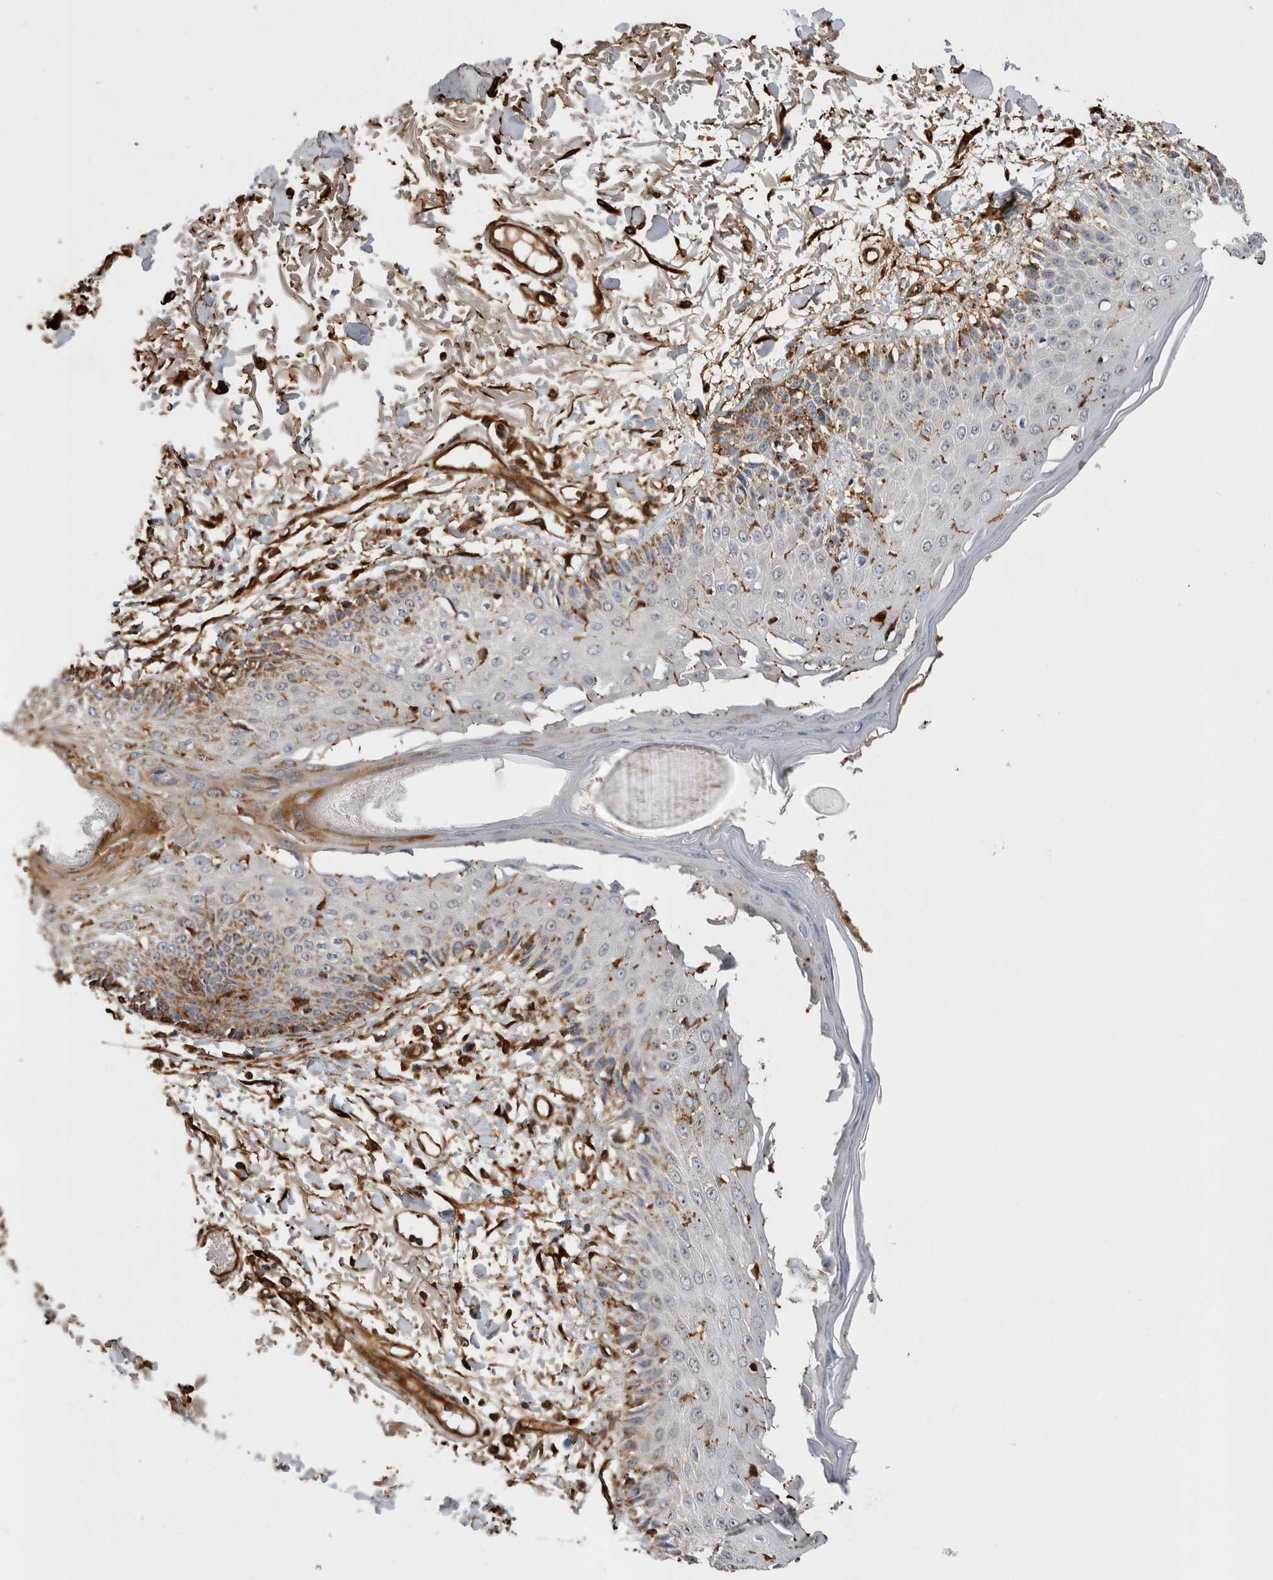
{"staining": {"intensity": "strong", "quantity": ">75%", "location": "cytoplasmic/membranous"}, "tissue": "skin", "cell_type": "Fibroblasts", "image_type": "normal", "snomed": [{"axis": "morphology", "description": "Normal tissue, NOS"}, {"axis": "morphology", "description": "Squamous cell carcinoma, NOS"}, {"axis": "topography", "description": "Skin"}, {"axis": "topography", "description": "Peripheral nerve tissue"}], "caption": "Strong cytoplasmic/membranous staining is seen in about >75% of fibroblasts in unremarkable skin. The protein of interest is stained brown, and the nuclei are stained in blue (DAB (3,3'-diaminobenzidine) IHC with brightfield microscopy, high magnification).", "gene": "ZNF397", "patient": {"sex": "male", "age": 83}}